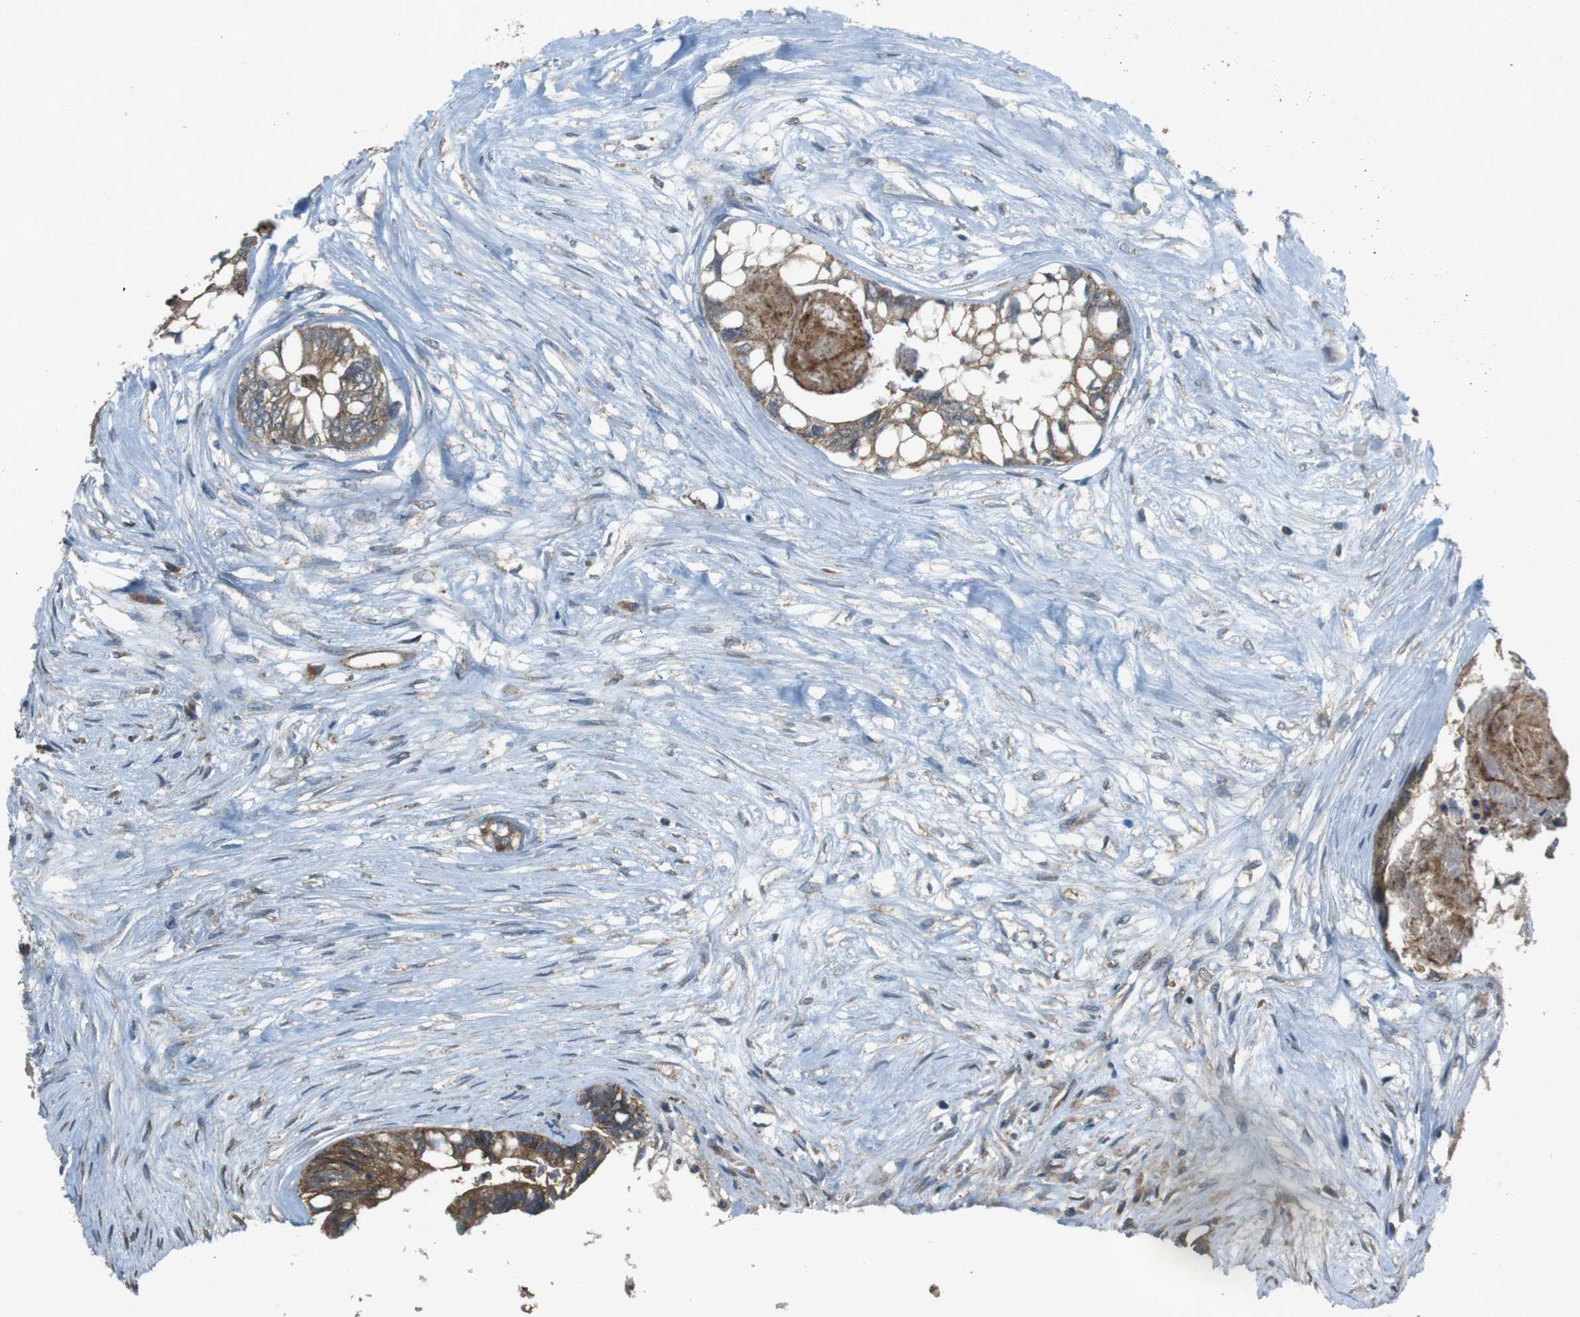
{"staining": {"intensity": "moderate", "quantity": ">75%", "location": "cytoplasmic/membranous"}, "tissue": "colorectal cancer", "cell_type": "Tumor cells", "image_type": "cancer", "snomed": [{"axis": "morphology", "description": "Adenocarcinoma, NOS"}, {"axis": "topography", "description": "Rectum"}], "caption": "Colorectal adenocarcinoma stained for a protein (brown) displays moderate cytoplasmic/membranous positive positivity in about >75% of tumor cells.", "gene": "CLDN7", "patient": {"sex": "male", "age": 63}}